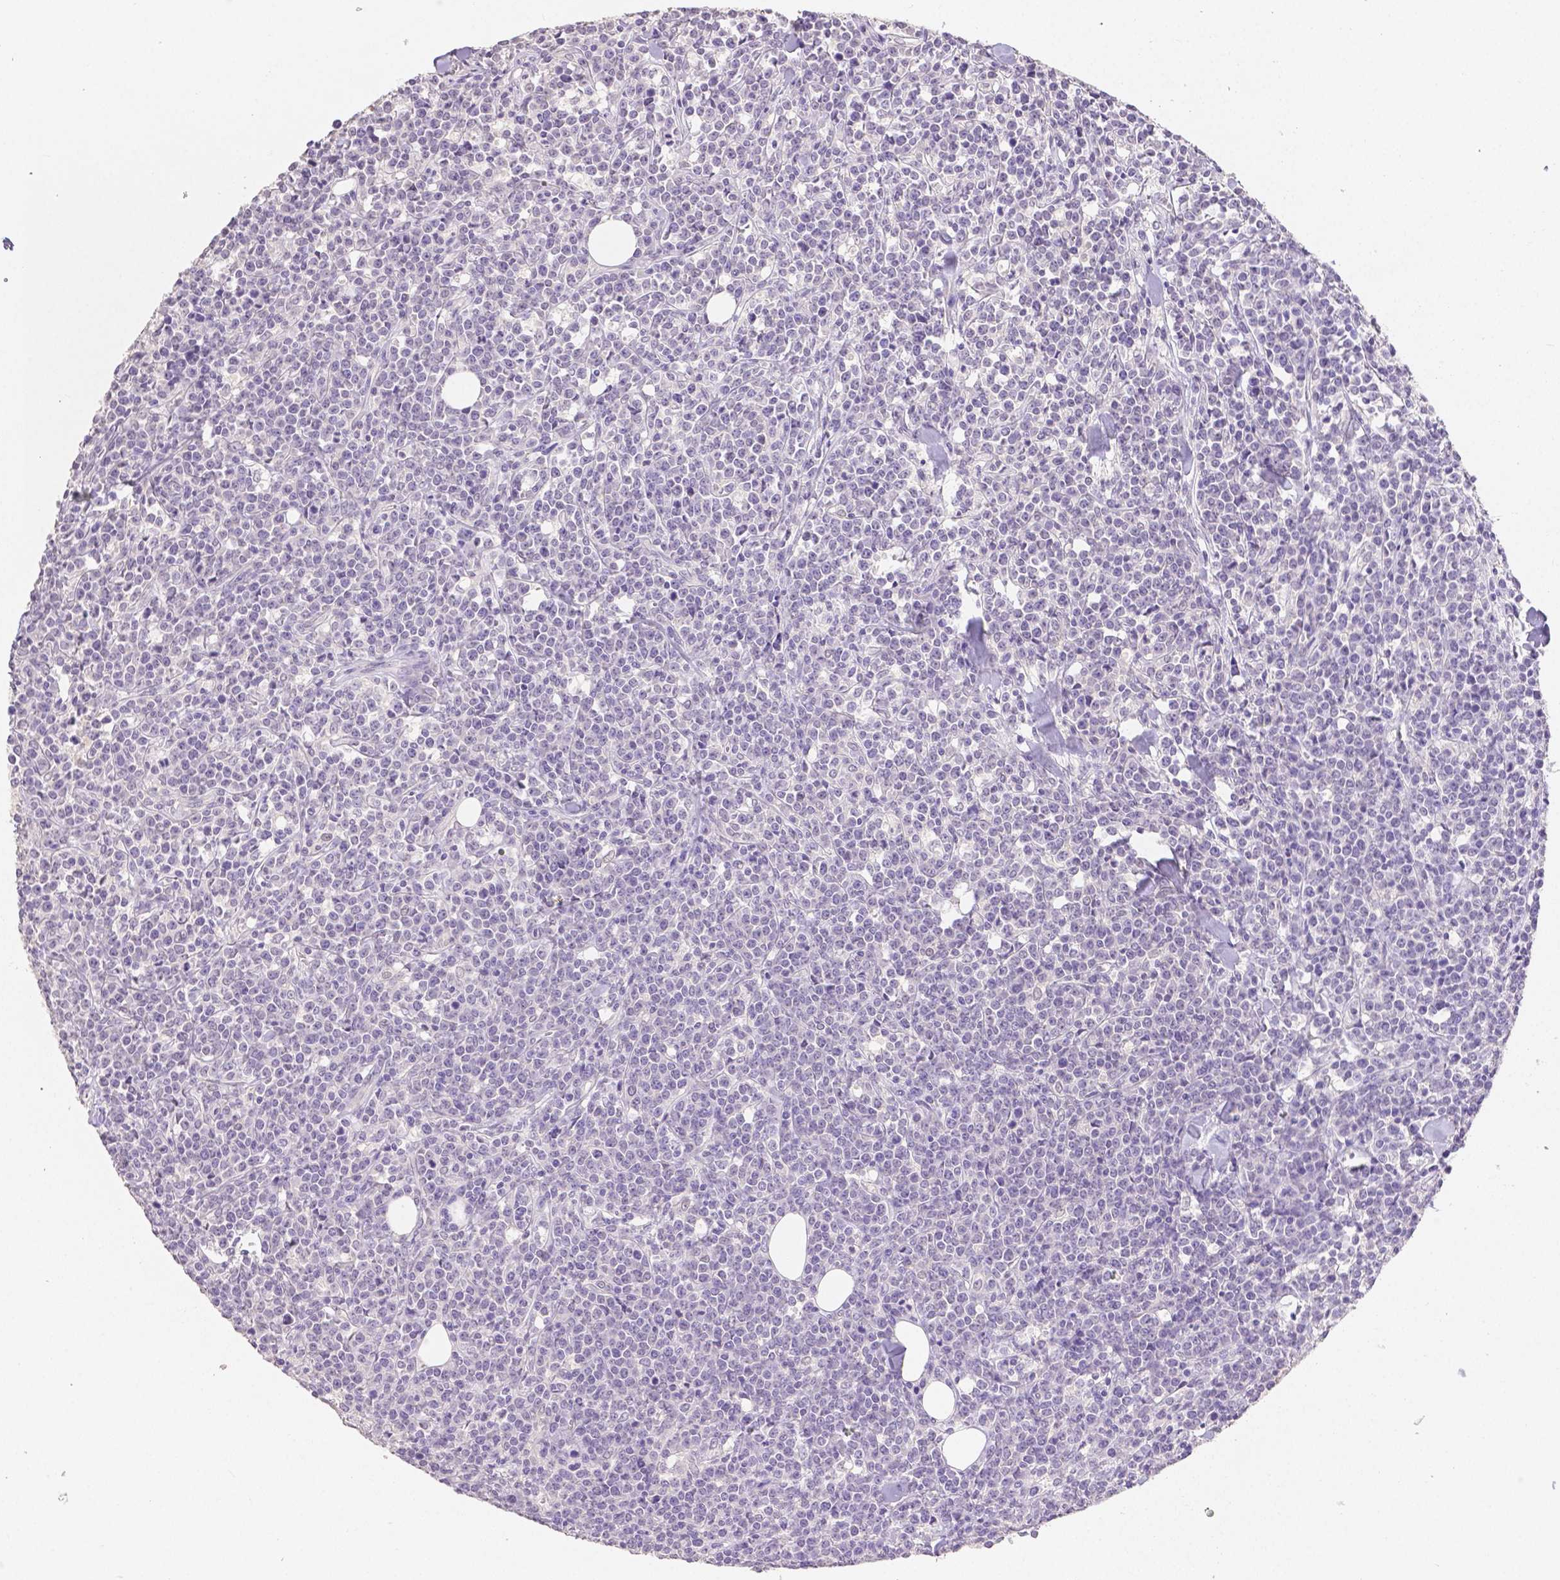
{"staining": {"intensity": "negative", "quantity": "none", "location": "none"}, "tissue": "lymphoma", "cell_type": "Tumor cells", "image_type": "cancer", "snomed": [{"axis": "morphology", "description": "Malignant lymphoma, non-Hodgkin's type, High grade"}, {"axis": "topography", "description": "Small intestine"}], "caption": "Human high-grade malignant lymphoma, non-Hodgkin's type stained for a protein using IHC displays no positivity in tumor cells.", "gene": "OCLN", "patient": {"sex": "female", "age": 56}}